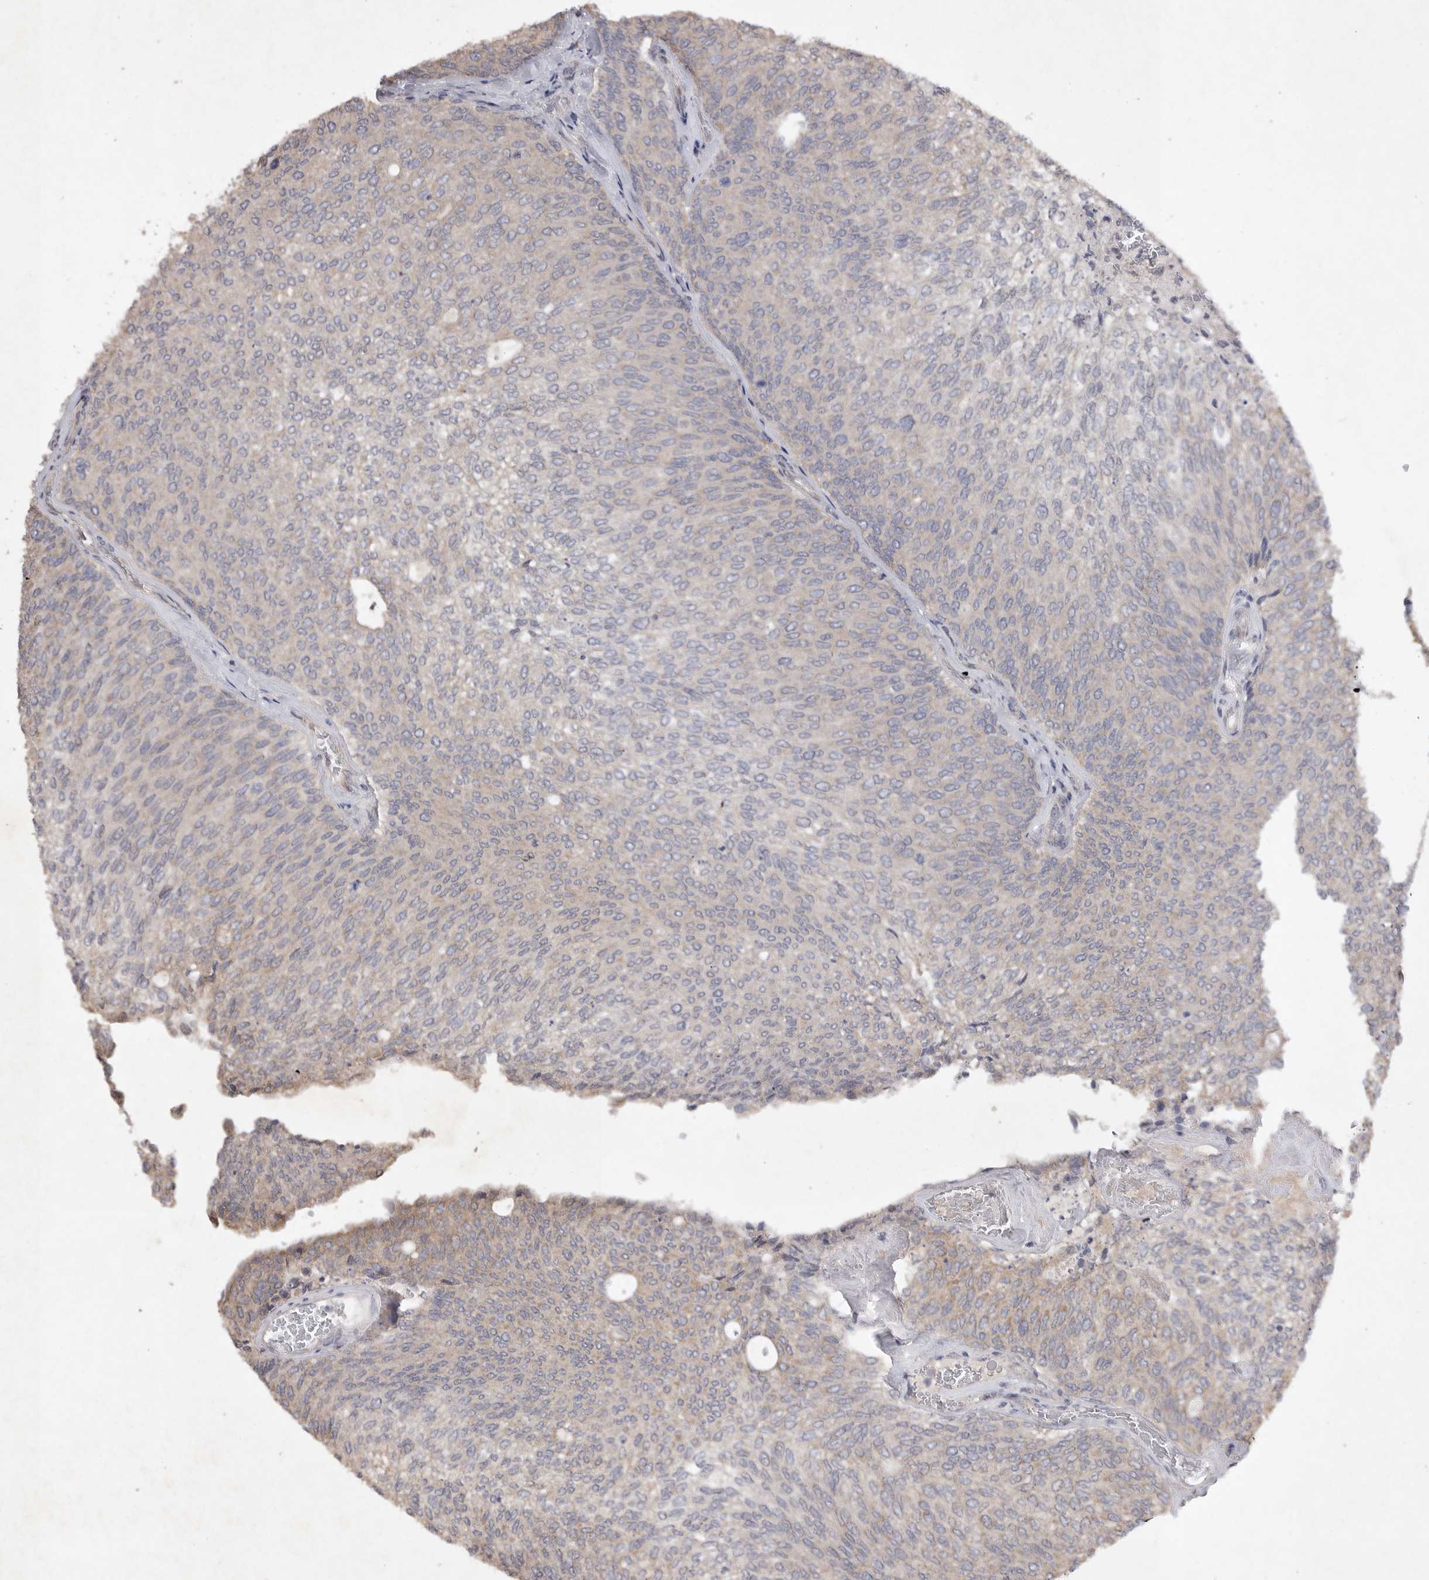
{"staining": {"intensity": "weak", "quantity": "25%-75%", "location": "cytoplasmic/membranous"}, "tissue": "urothelial cancer", "cell_type": "Tumor cells", "image_type": "cancer", "snomed": [{"axis": "morphology", "description": "Urothelial carcinoma, Low grade"}, {"axis": "topography", "description": "Urinary bladder"}], "caption": "Tumor cells exhibit low levels of weak cytoplasmic/membranous expression in approximately 25%-75% of cells in human urothelial cancer.", "gene": "EDEM3", "patient": {"sex": "female", "age": 79}}